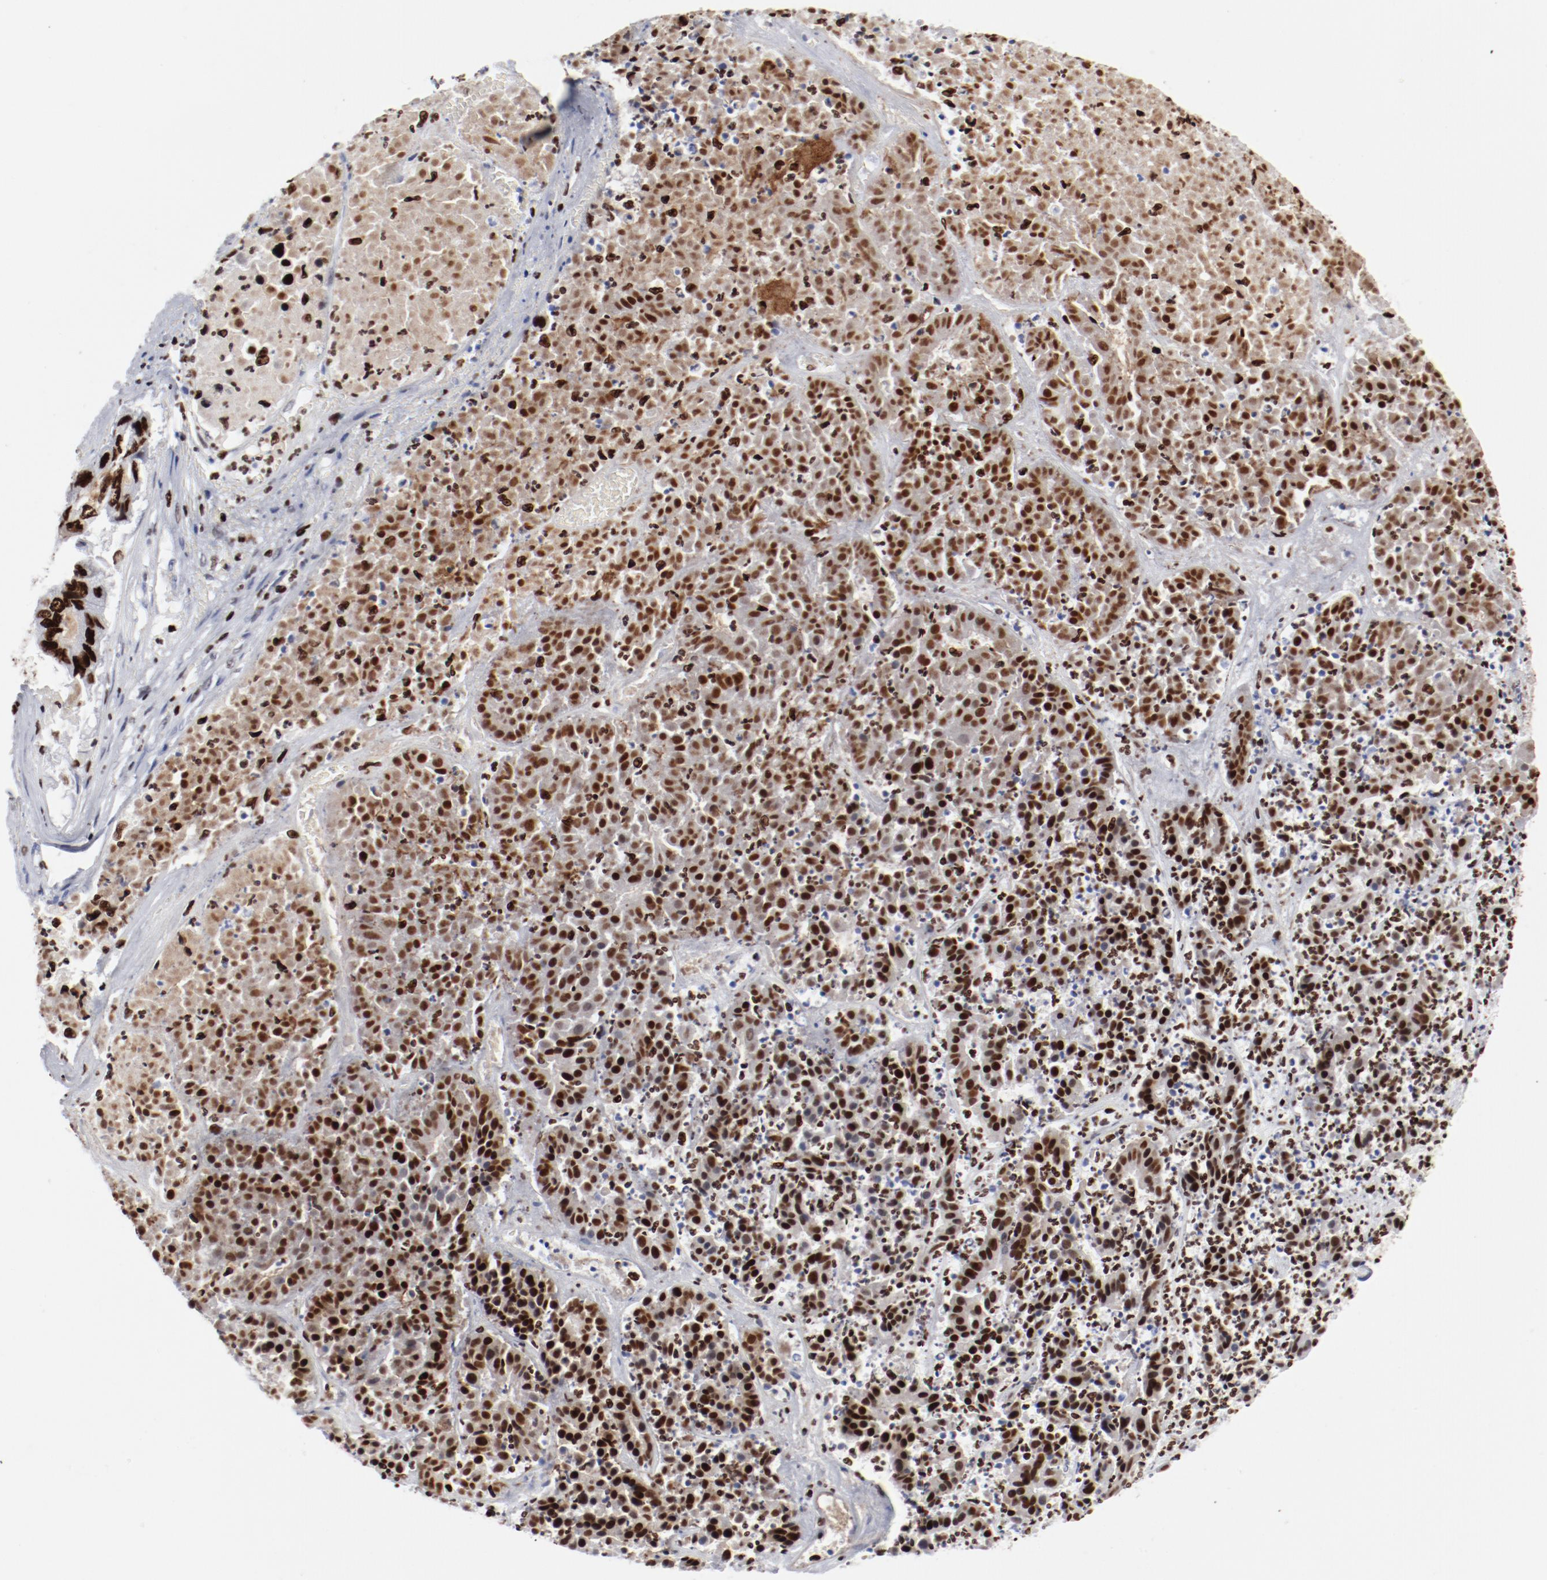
{"staining": {"intensity": "strong", "quantity": ">75%", "location": "nuclear"}, "tissue": "pancreatic cancer", "cell_type": "Tumor cells", "image_type": "cancer", "snomed": [{"axis": "morphology", "description": "Adenocarcinoma, NOS"}, {"axis": "topography", "description": "Pancreas"}], "caption": "Immunohistochemical staining of human pancreatic adenocarcinoma shows high levels of strong nuclear protein staining in about >75% of tumor cells. (DAB (3,3'-diaminobenzidine) = brown stain, brightfield microscopy at high magnification).", "gene": "SMARCC2", "patient": {"sex": "male", "age": 50}}